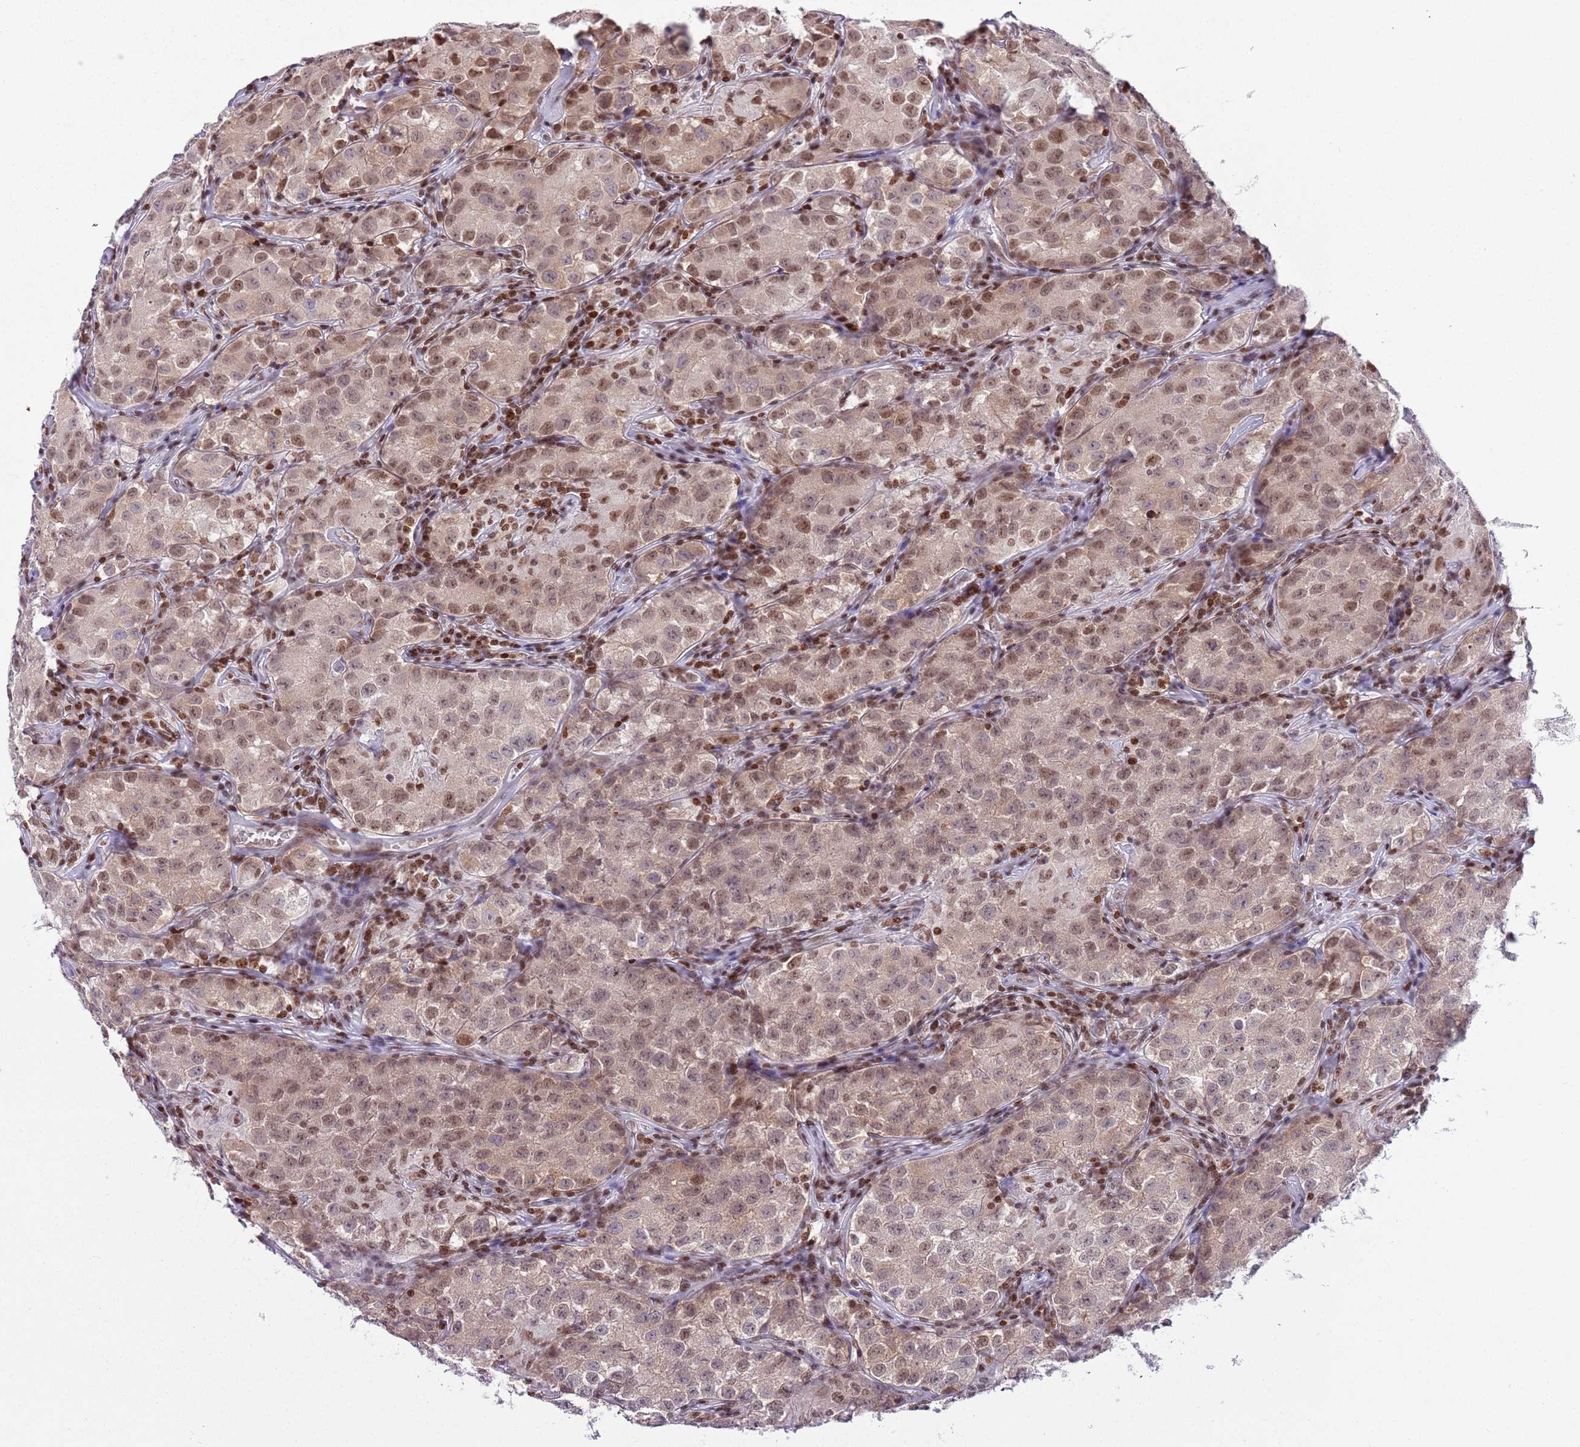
{"staining": {"intensity": "weak", "quantity": ">75%", "location": "nuclear"}, "tissue": "testis cancer", "cell_type": "Tumor cells", "image_type": "cancer", "snomed": [{"axis": "morphology", "description": "Seminoma, NOS"}, {"axis": "morphology", "description": "Carcinoma, Embryonal, NOS"}, {"axis": "topography", "description": "Testis"}], "caption": "Brown immunohistochemical staining in human testis seminoma demonstrates weak nuclear expression in approximately >75% of tumor cells.", "gene": "SELENOH", "patient": {"sex": "male", "age": 43}}